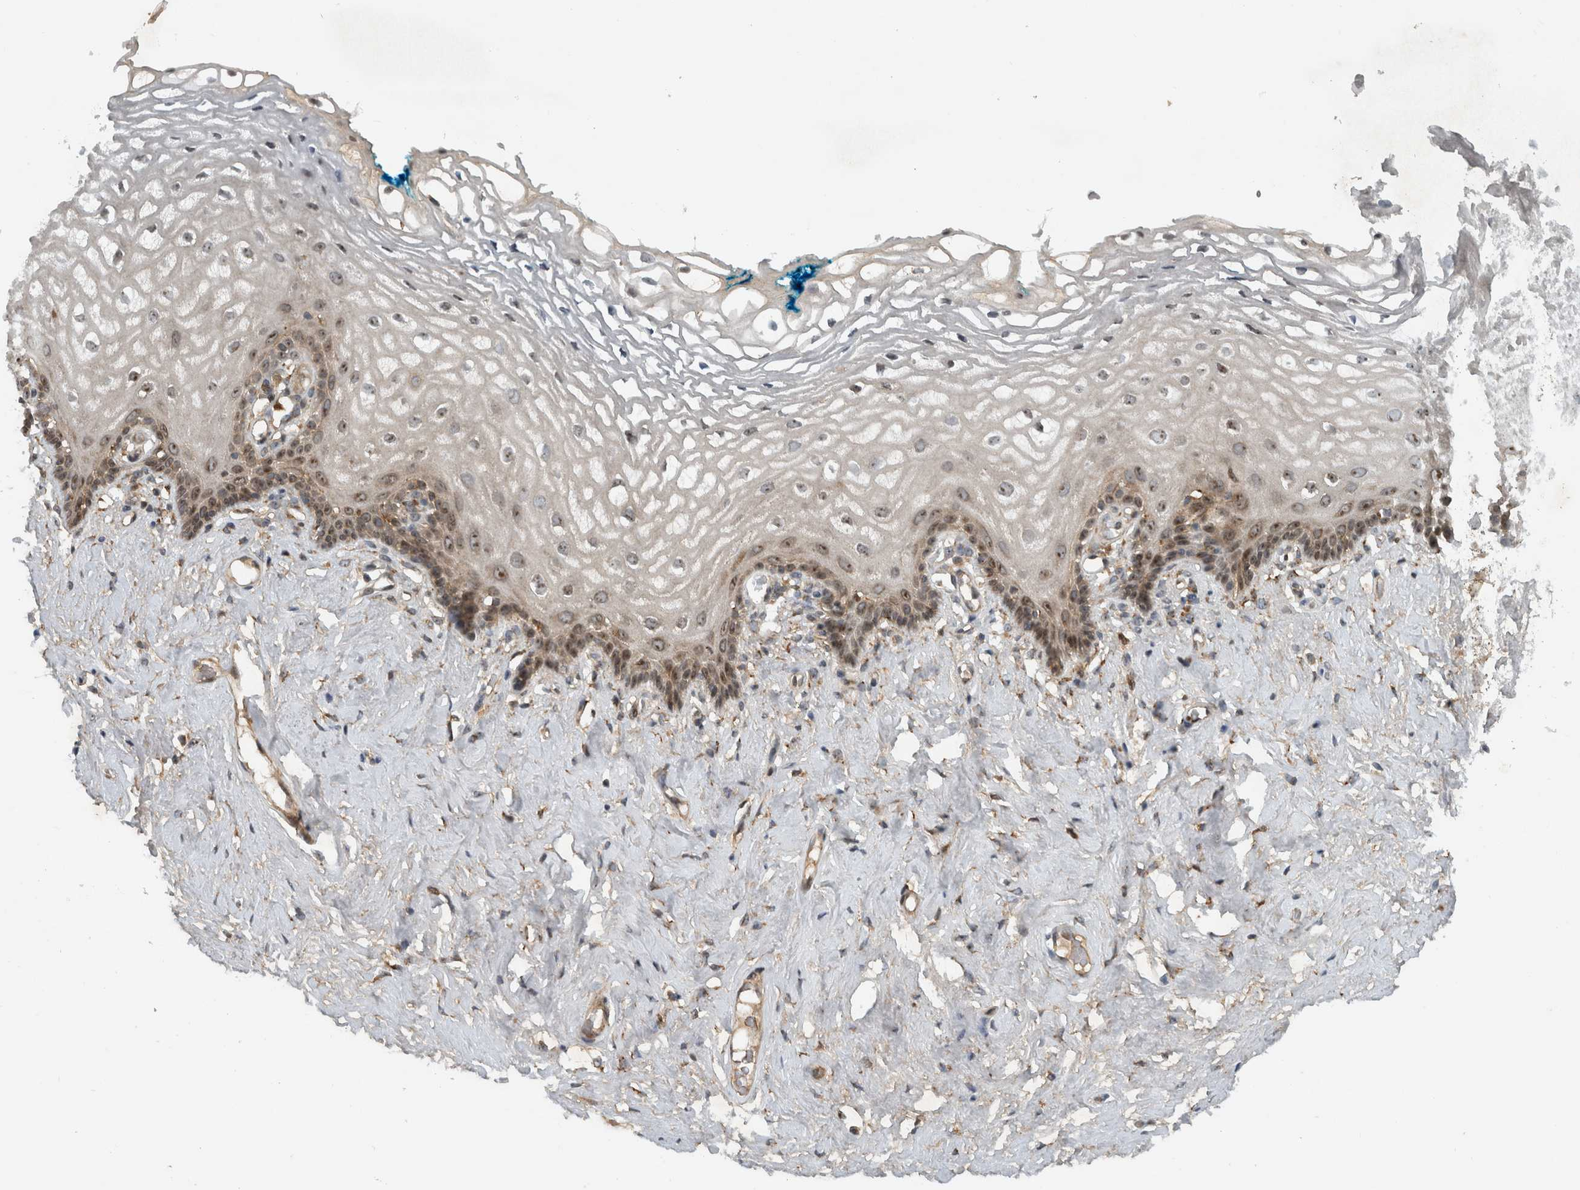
{"staining": {"intensity": "moderate", "quantity": "<25%", "location": "cytoplasmic/membranous,nuclear"}, "tissue": "vagina", "cell_type": "Squamous epithelial cells", "image_type": "normal", "snomed": [{"axis": "morphology", "description": "Normal tissue, NOS"}, {"axis": "morphology", "description": "Adenocarcinoma, NOS"}, {"axis": "topography", "description": "Rectum"}, {"axis": "topography", "description": "Vagina"}], "caption": "Squamous epithelial cells show low levels of moderate cytoplasmic/membranous,nuclear expression in about <25% of cells in benign vagina. (Brightfield microscopy of DAB IHC at high magnification).", "gene": "GPR137B", "patient": {"sex": "female", "age": 71}}